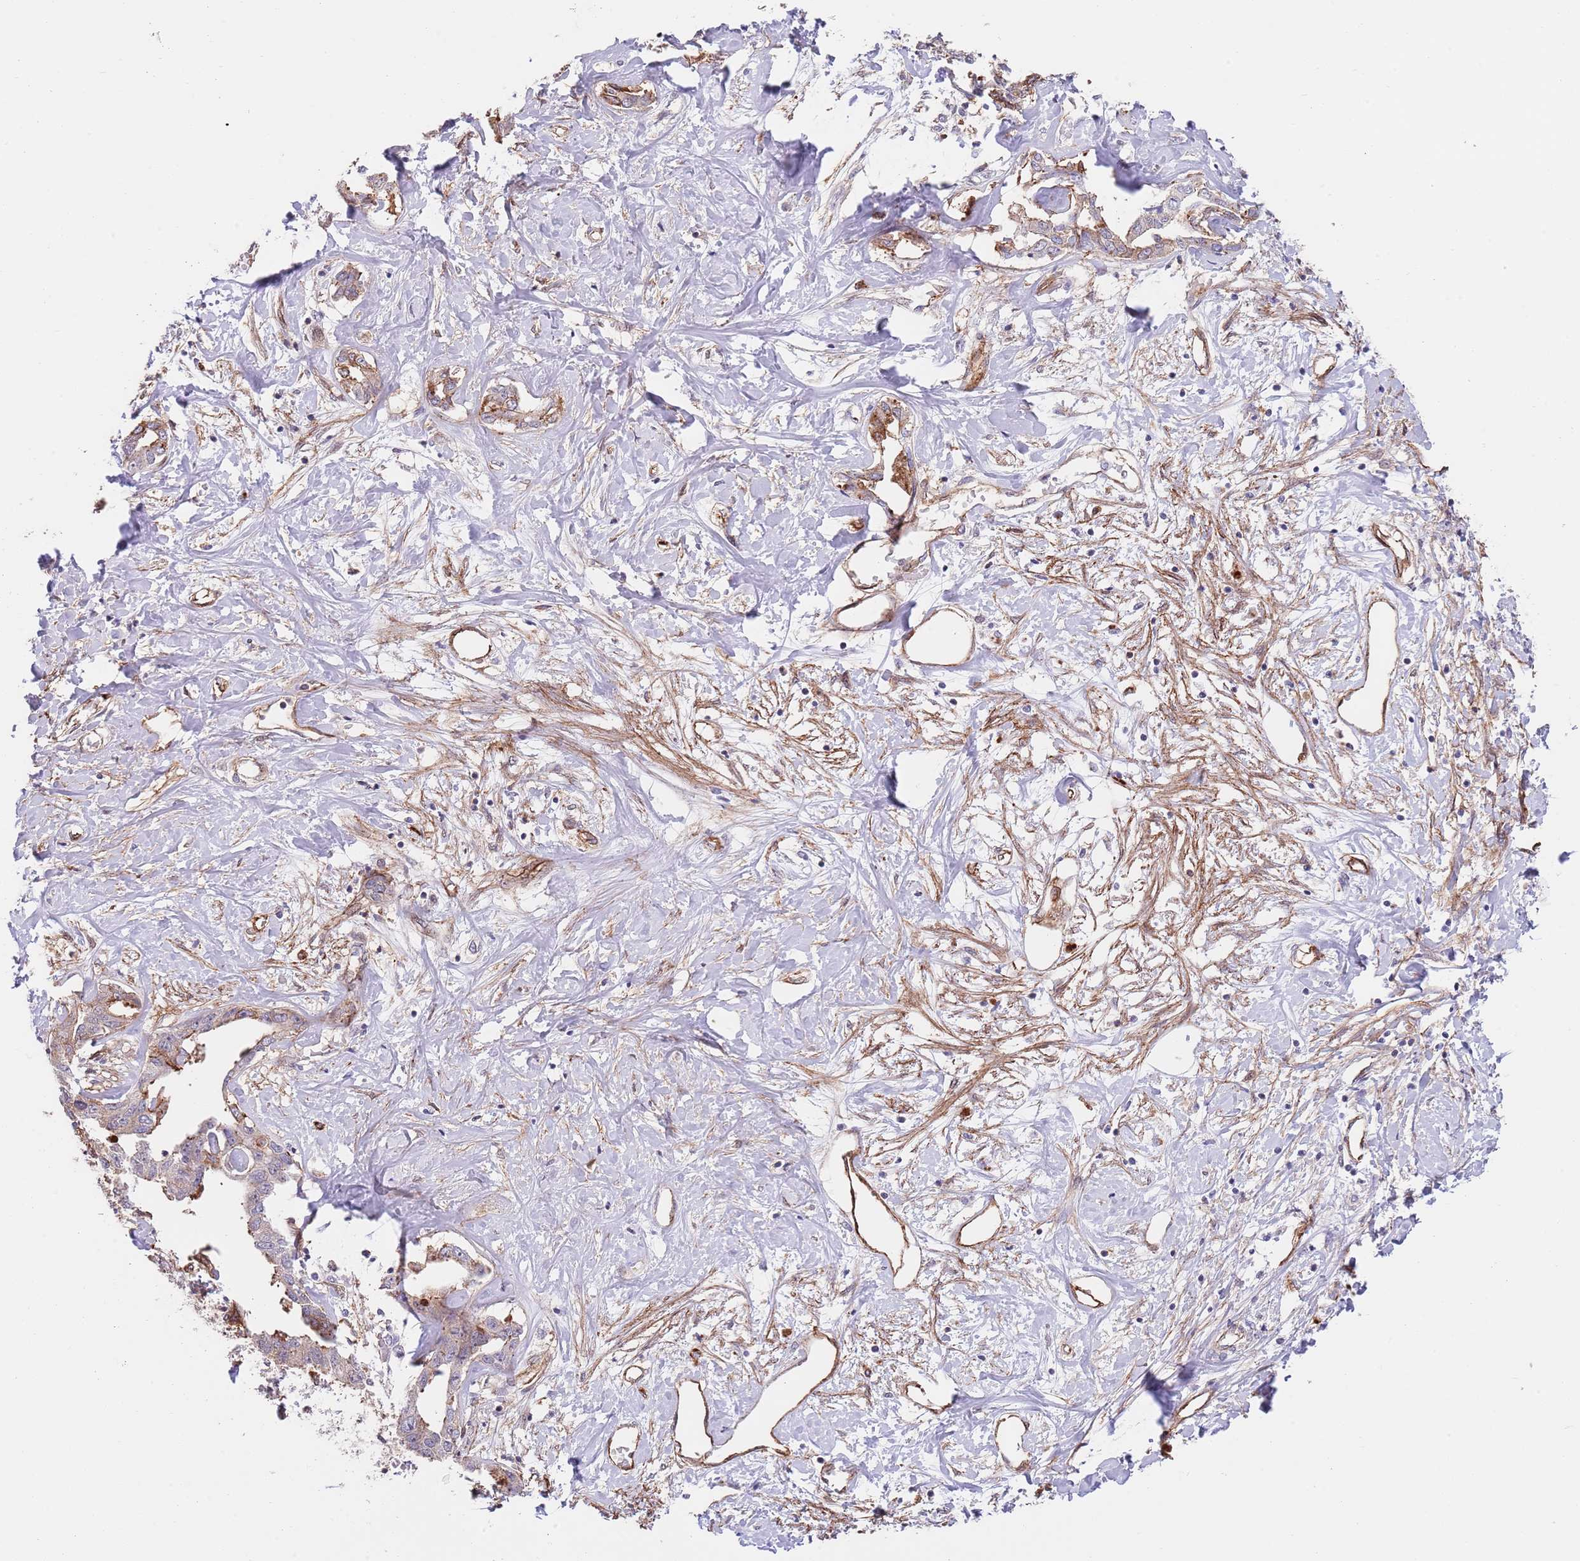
{"staining": {"intensity": "moderate", "quantity": "25%-75%", "location": "cytoplasmic/membranous"}, "tissue": "liver cancer", "cell_type": "Tumor cells", "image_type": "cancer", "snomed": [{"axis": "morphology", "description": "Cholangiocarcinoma"}, {"axis": "topography", "description": "Liver"}], "caption": "High-magnification brightfield microscopy of liver cholangiocarcinoma stained with DAB (brown) and counterstained with hematoxylin (blue). tumor cells exhibit moderate cytoplasmic/membranous expression is present in approximately25%-75% of cells. The staining was performed using DAB, with brown indicating positive protein expression. Nuclei are stained blue with hematoxylin.", "gene": "BPNT1", "patient": {"sex": "male", "age": 59}}